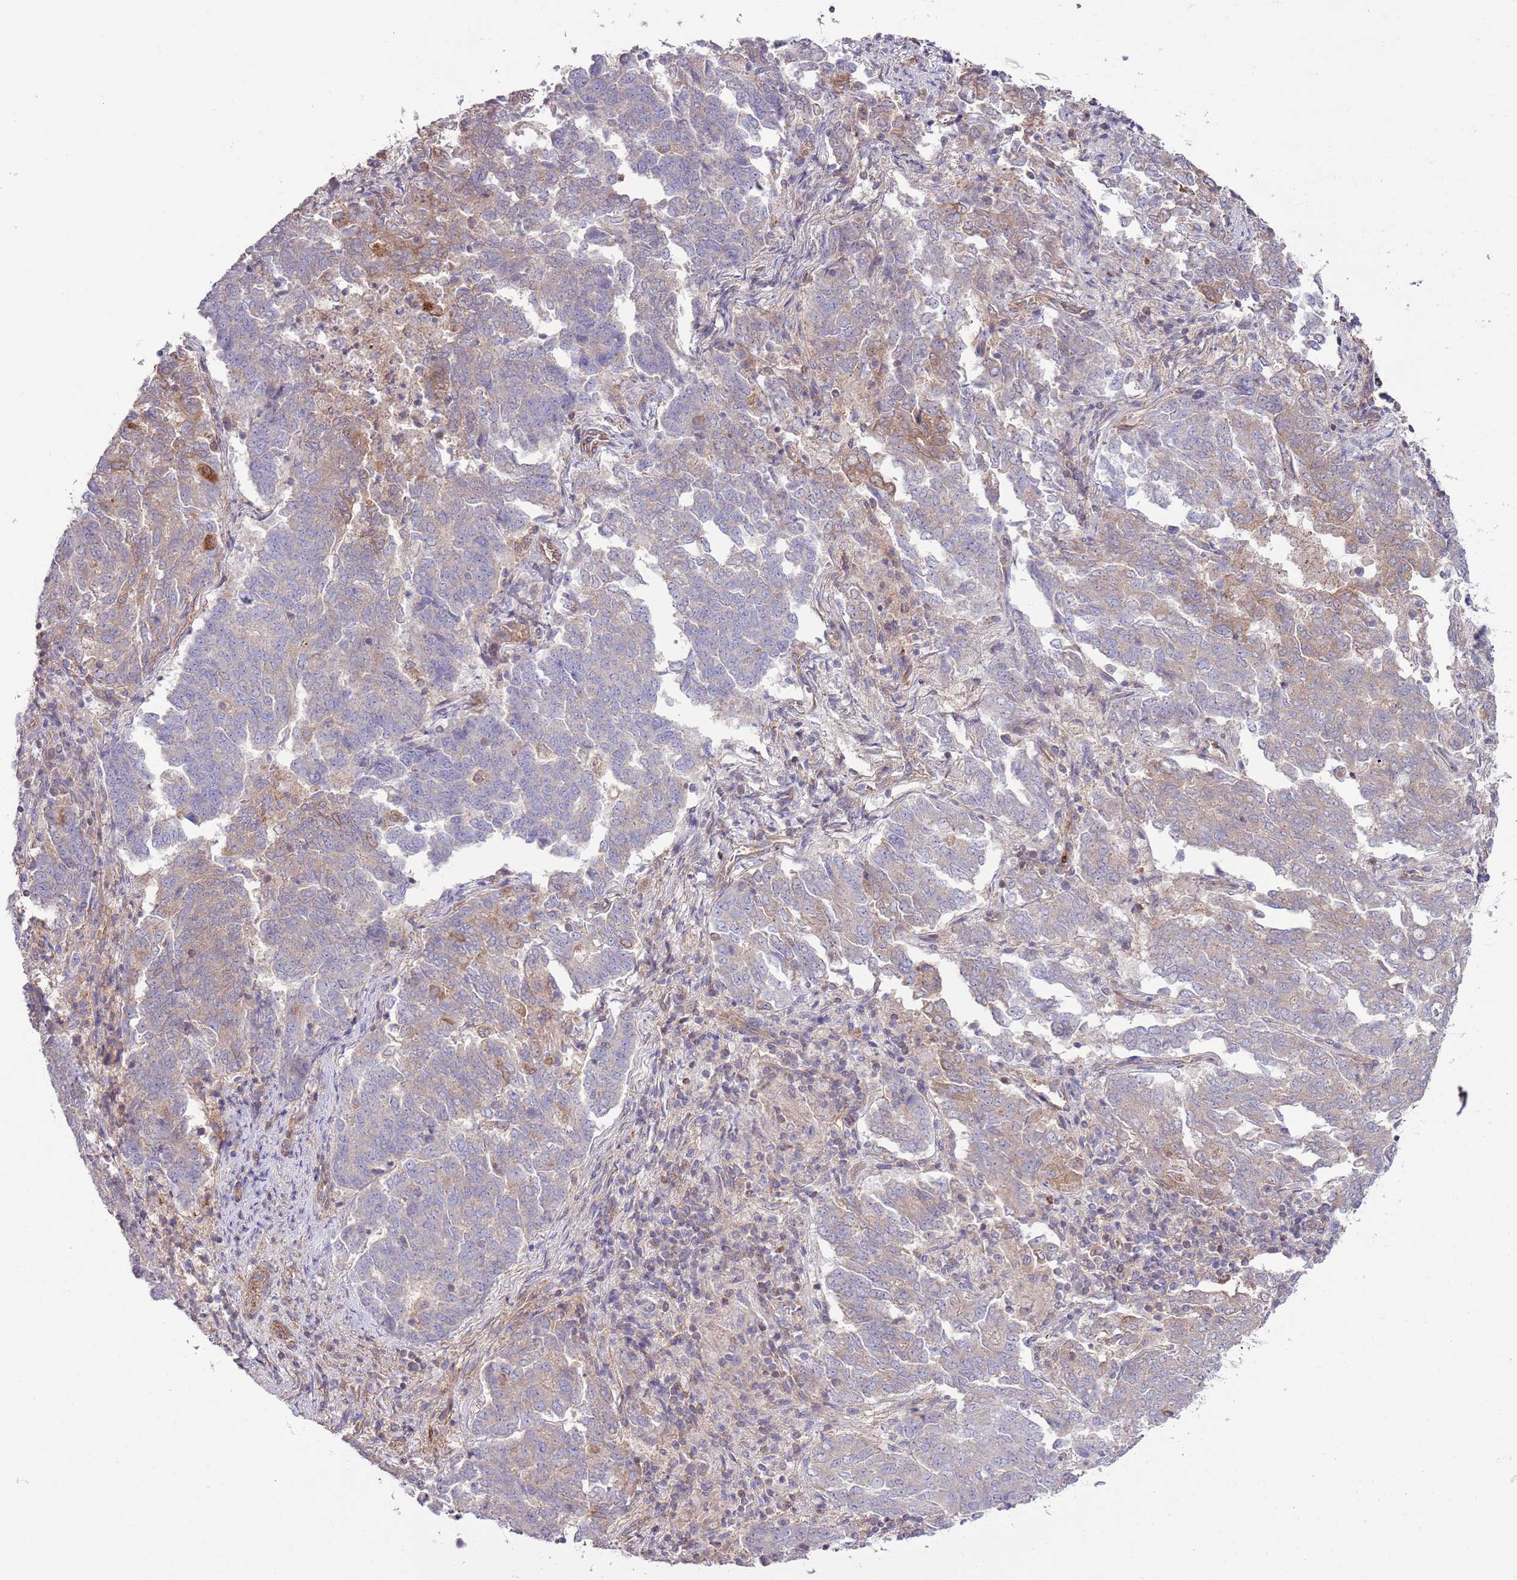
{"staining": {"intensity": "weak", "quantity": "25%-75%", "location": "cytoplasmic/membranous"}, "tissue": "endometrial cancer", "cell_type": "Tumor cells", "image_type": "cancer", "snomed": [{"axis": "morphology", "description": "Adenocarcinoma, NOS"}, {"axis": "topography", "description": "Endometrium"}], "caption": "A high-resolution image shows immunohistochemistry staining of endometrial cancer (adenocarcinoma), which displays weak cytoplasmic/membranous staining in approximately 25%-75% of tumor cells.", "gene": "LPIN2", "patient": {"sex": "female", "age": 80}}